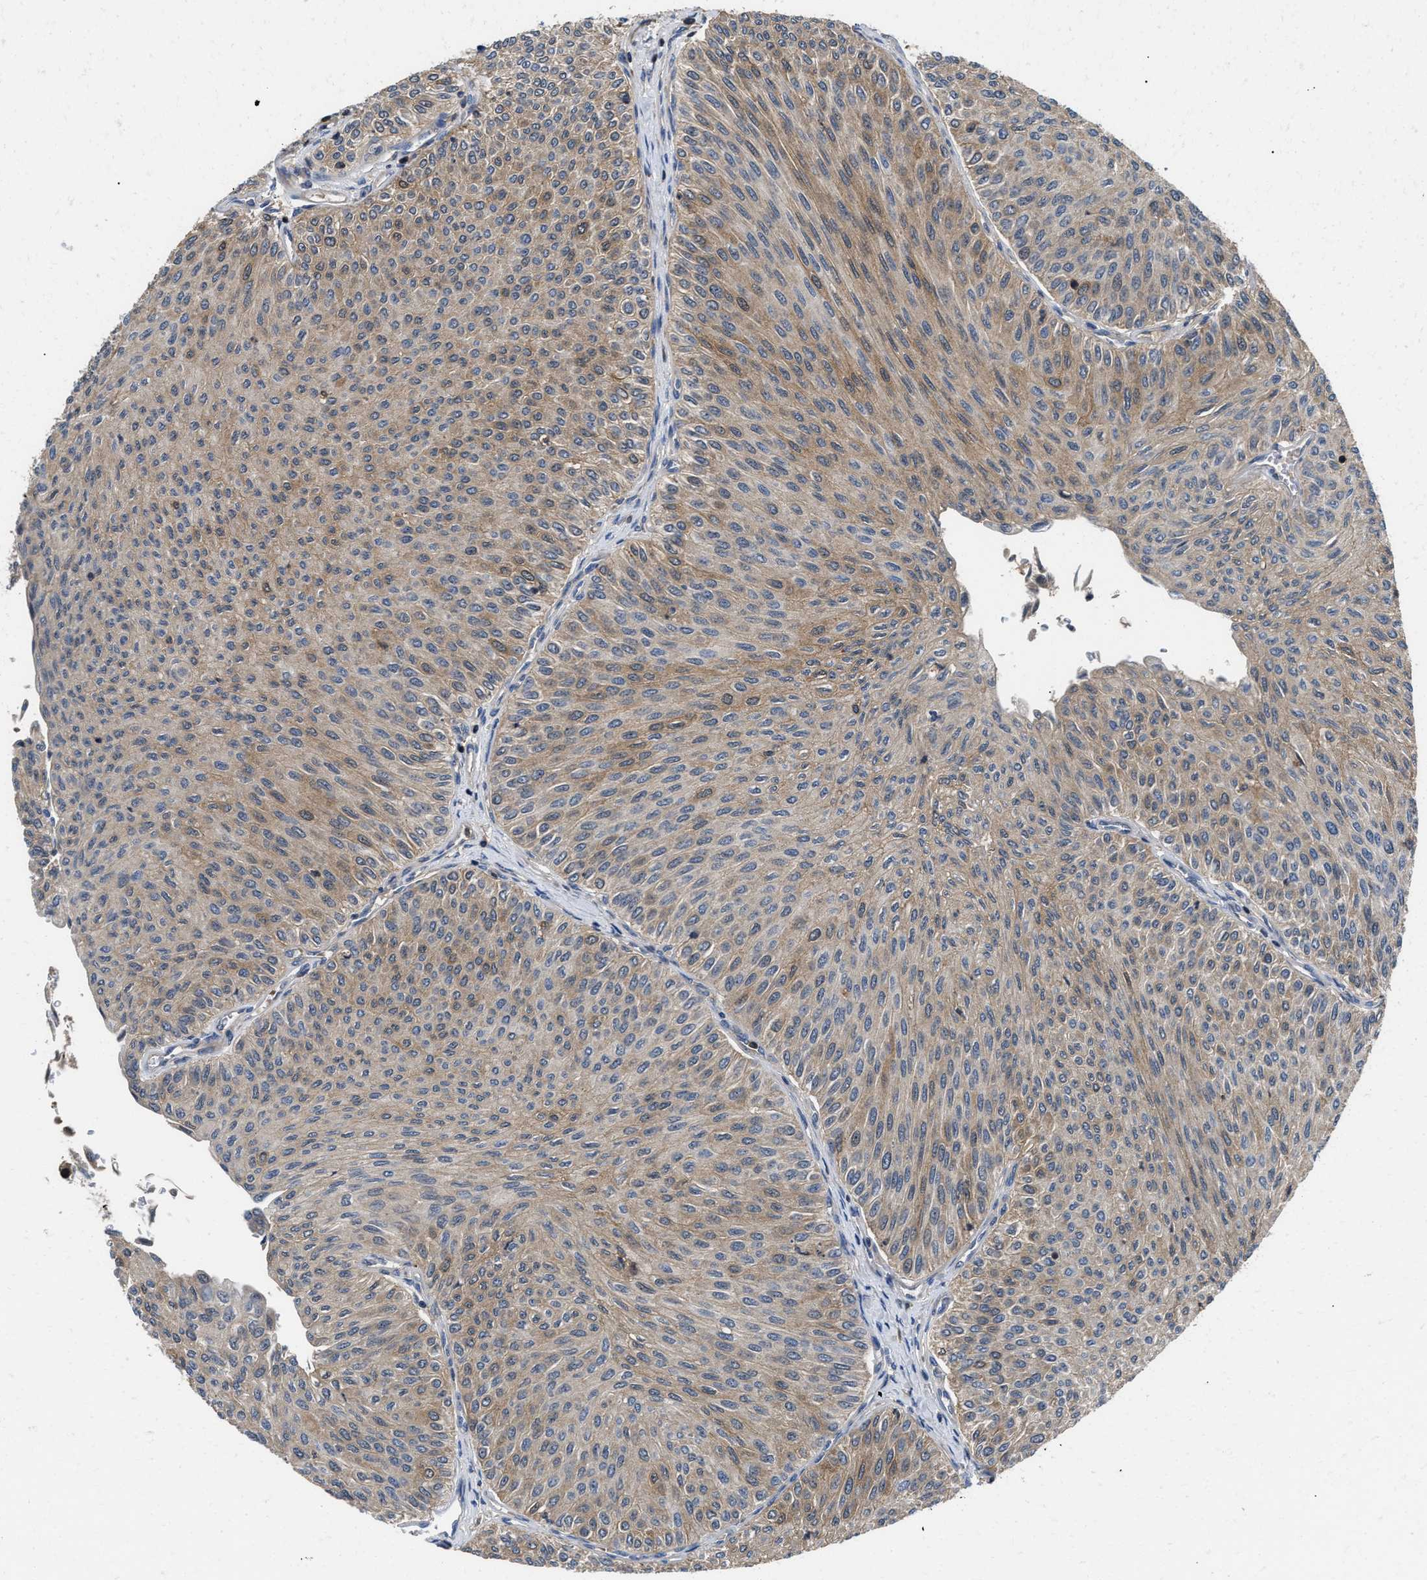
{"staining": {"intensity": "weak", "quantity": ">75%", "location": "cytoplasmic/membranous"}, "tissue": "urothelial cancer", "cell_type": "Tumor cells", "image_type": "cancer", "snomed": [{"axis": "morphology", "description": "Urothelial carcinoma, Low grade"}, {"axis": "topography", "description": "Urinary bladder"}], "caption": "Protein analysis of urothelial cancer tissue demonstrates weak cytoplasmic/membranous staining in about >75% of tumor cells. The protein of interest is stained brown, and the nuclei are stained in blue (DAB IHC with brightfield microscopy, high magnification).", "gene": "OSTF1", "patient": {"sex": "male", "age": 78}}